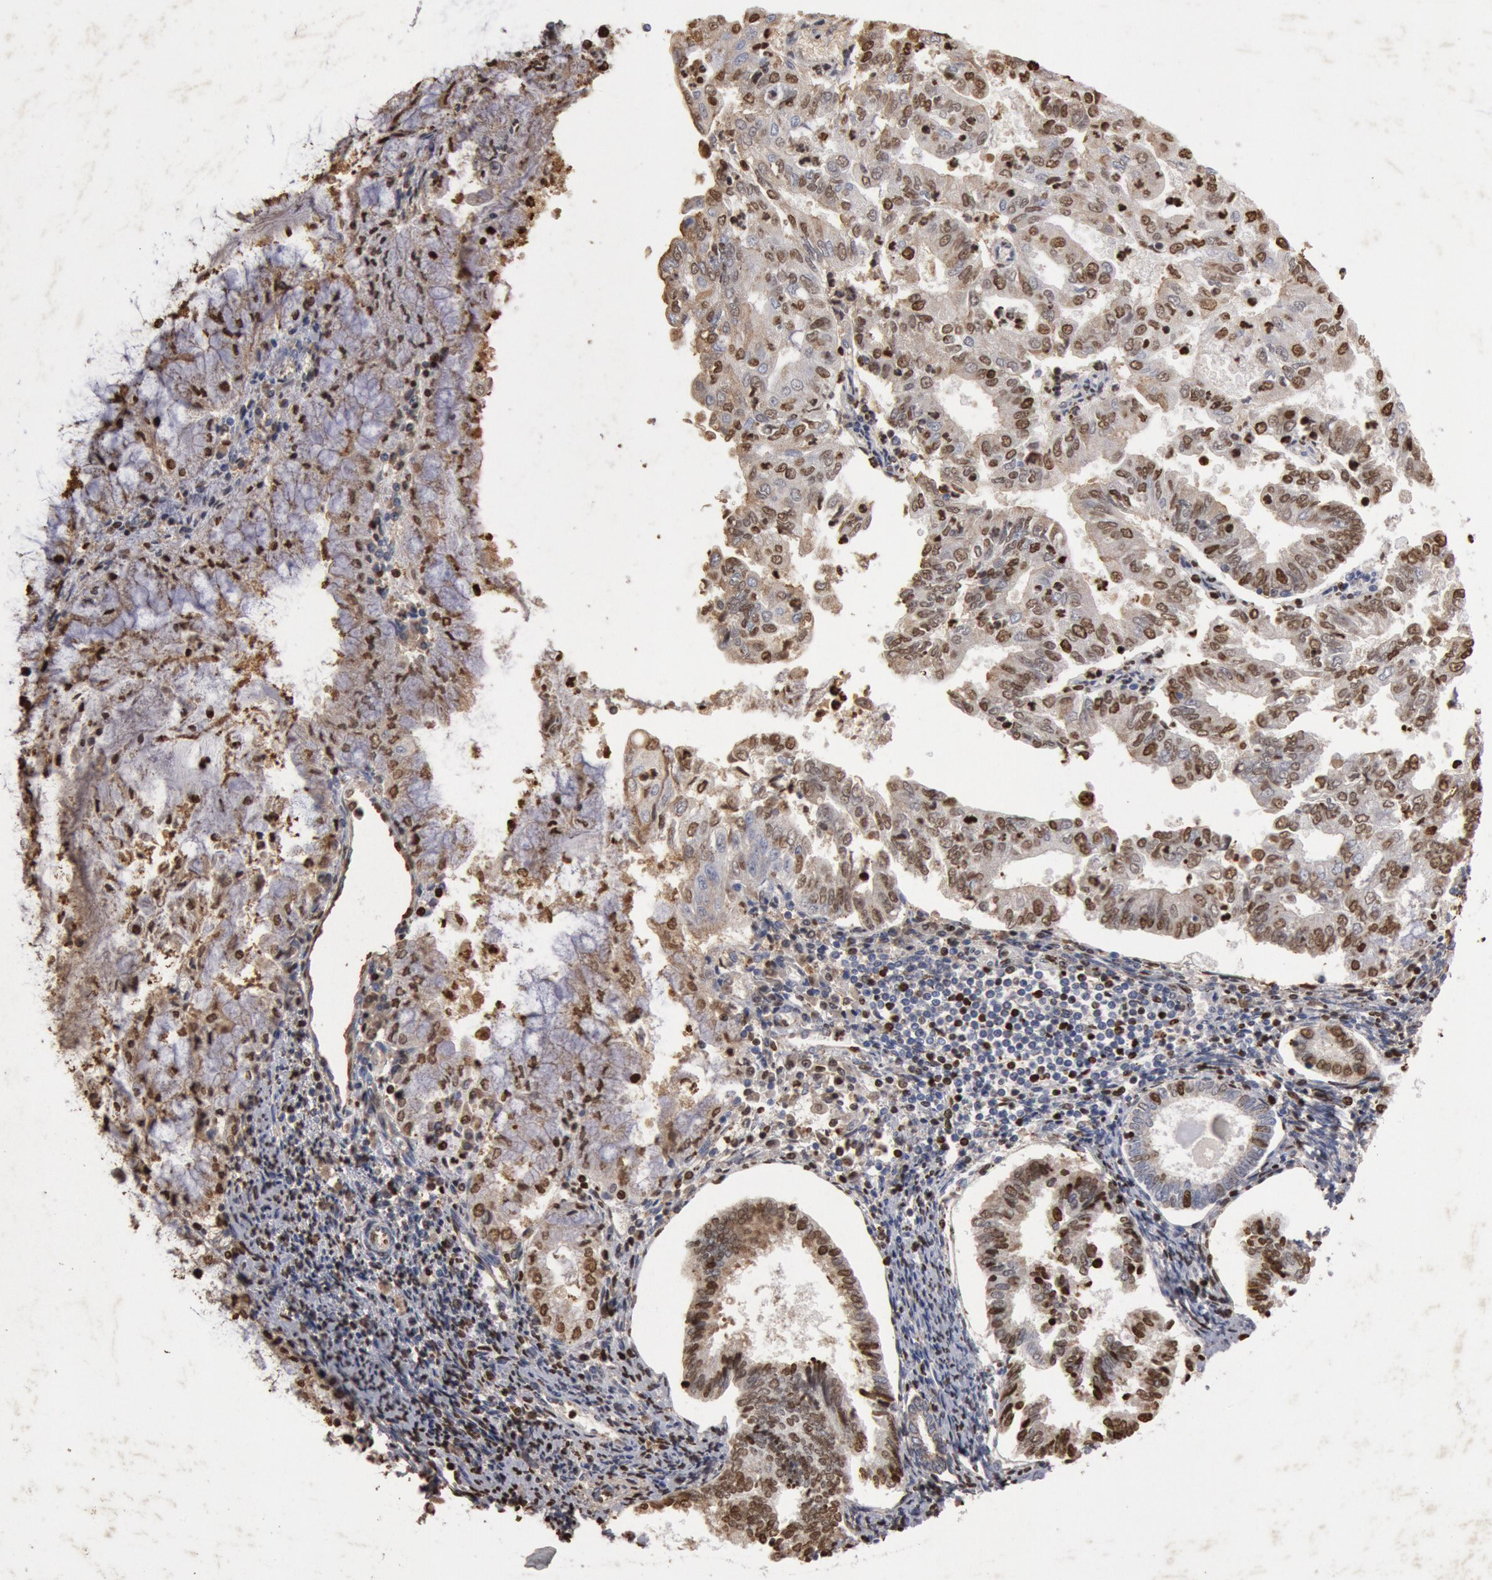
{"staining": {"intensity": "moderate", "quantity": ">75%", "location": "cytoplasmic/membranous,nuclear"}, "tissue": "endometrial cancer", "cell_type": "Tumor cells", "image_type": "cancer", "snomed": [{"axis": "morphology", "description": "Adenocarcinoma, NOS"}, {"axis": "topography", "description": "Endometrium"}], "caption": "Human endometrial cancer (adenocarcinoma) stained with a protein marker shows moderate staining in tumor cells.", "gene": "FOXA2", "patient": {"sex": "female", "age": 79}}